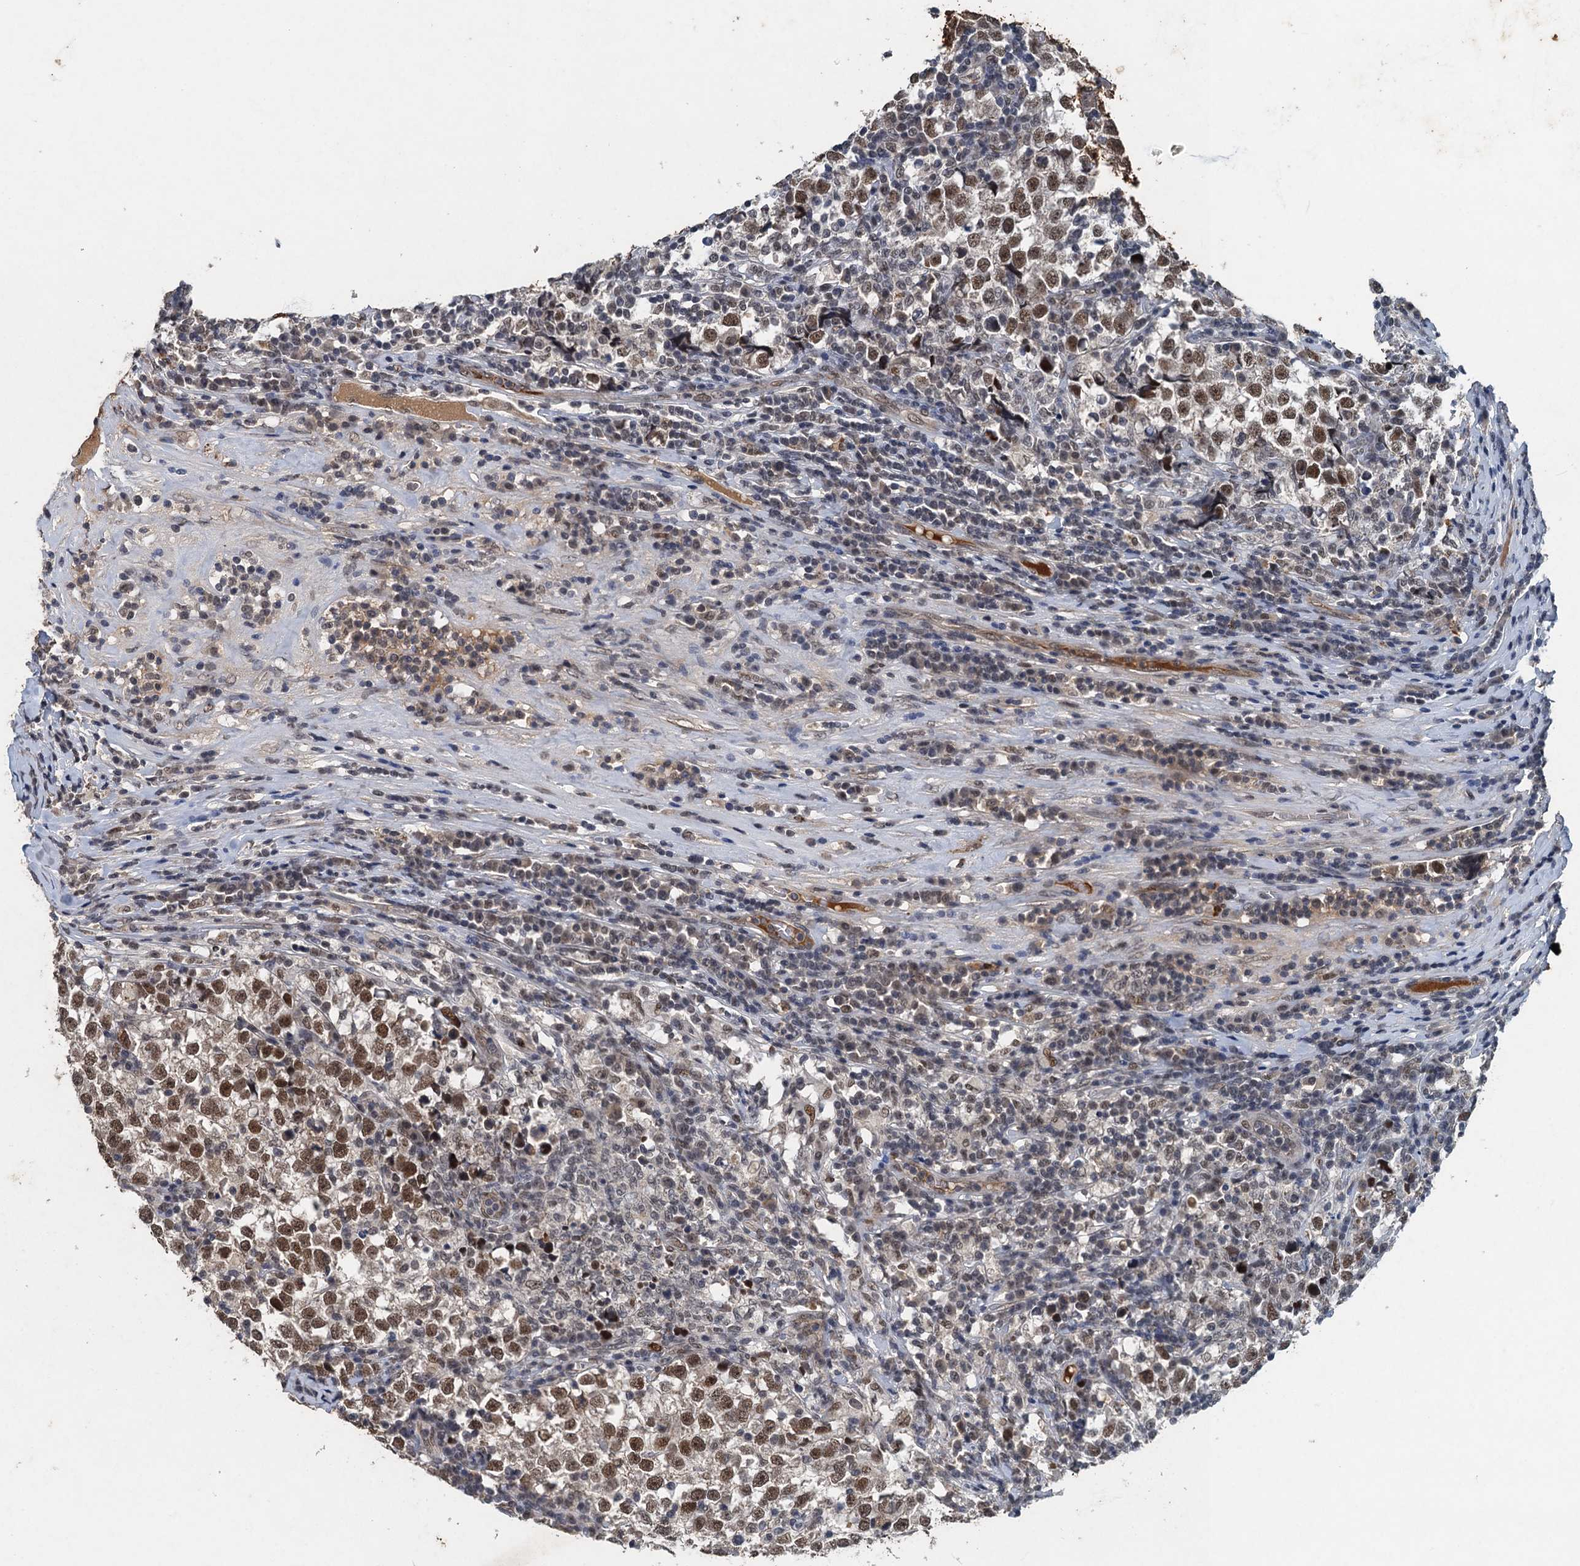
{"staining": {"intensity": "moderate", "quantity": ">75%", "location": "nuclear"}, "tissue": "testis cancer", "cell_type": "Tumor cells", "image_type": "cancer", "snomed": [{"axis": "morphology", "description": "Normal tissue, NOS"}, {"axis": "morphology", "description": "Seminoma, NOS"}, {"axis": "topography", "description": "Testis"}], "caption": "Brown immunohistochemical staining in human testis cancer (seminoma) shows moderate nuclear positivity in about >75% of tumor cells.", "gene": "CSTF3", "patient": {"sex": "male", "age": 43}}